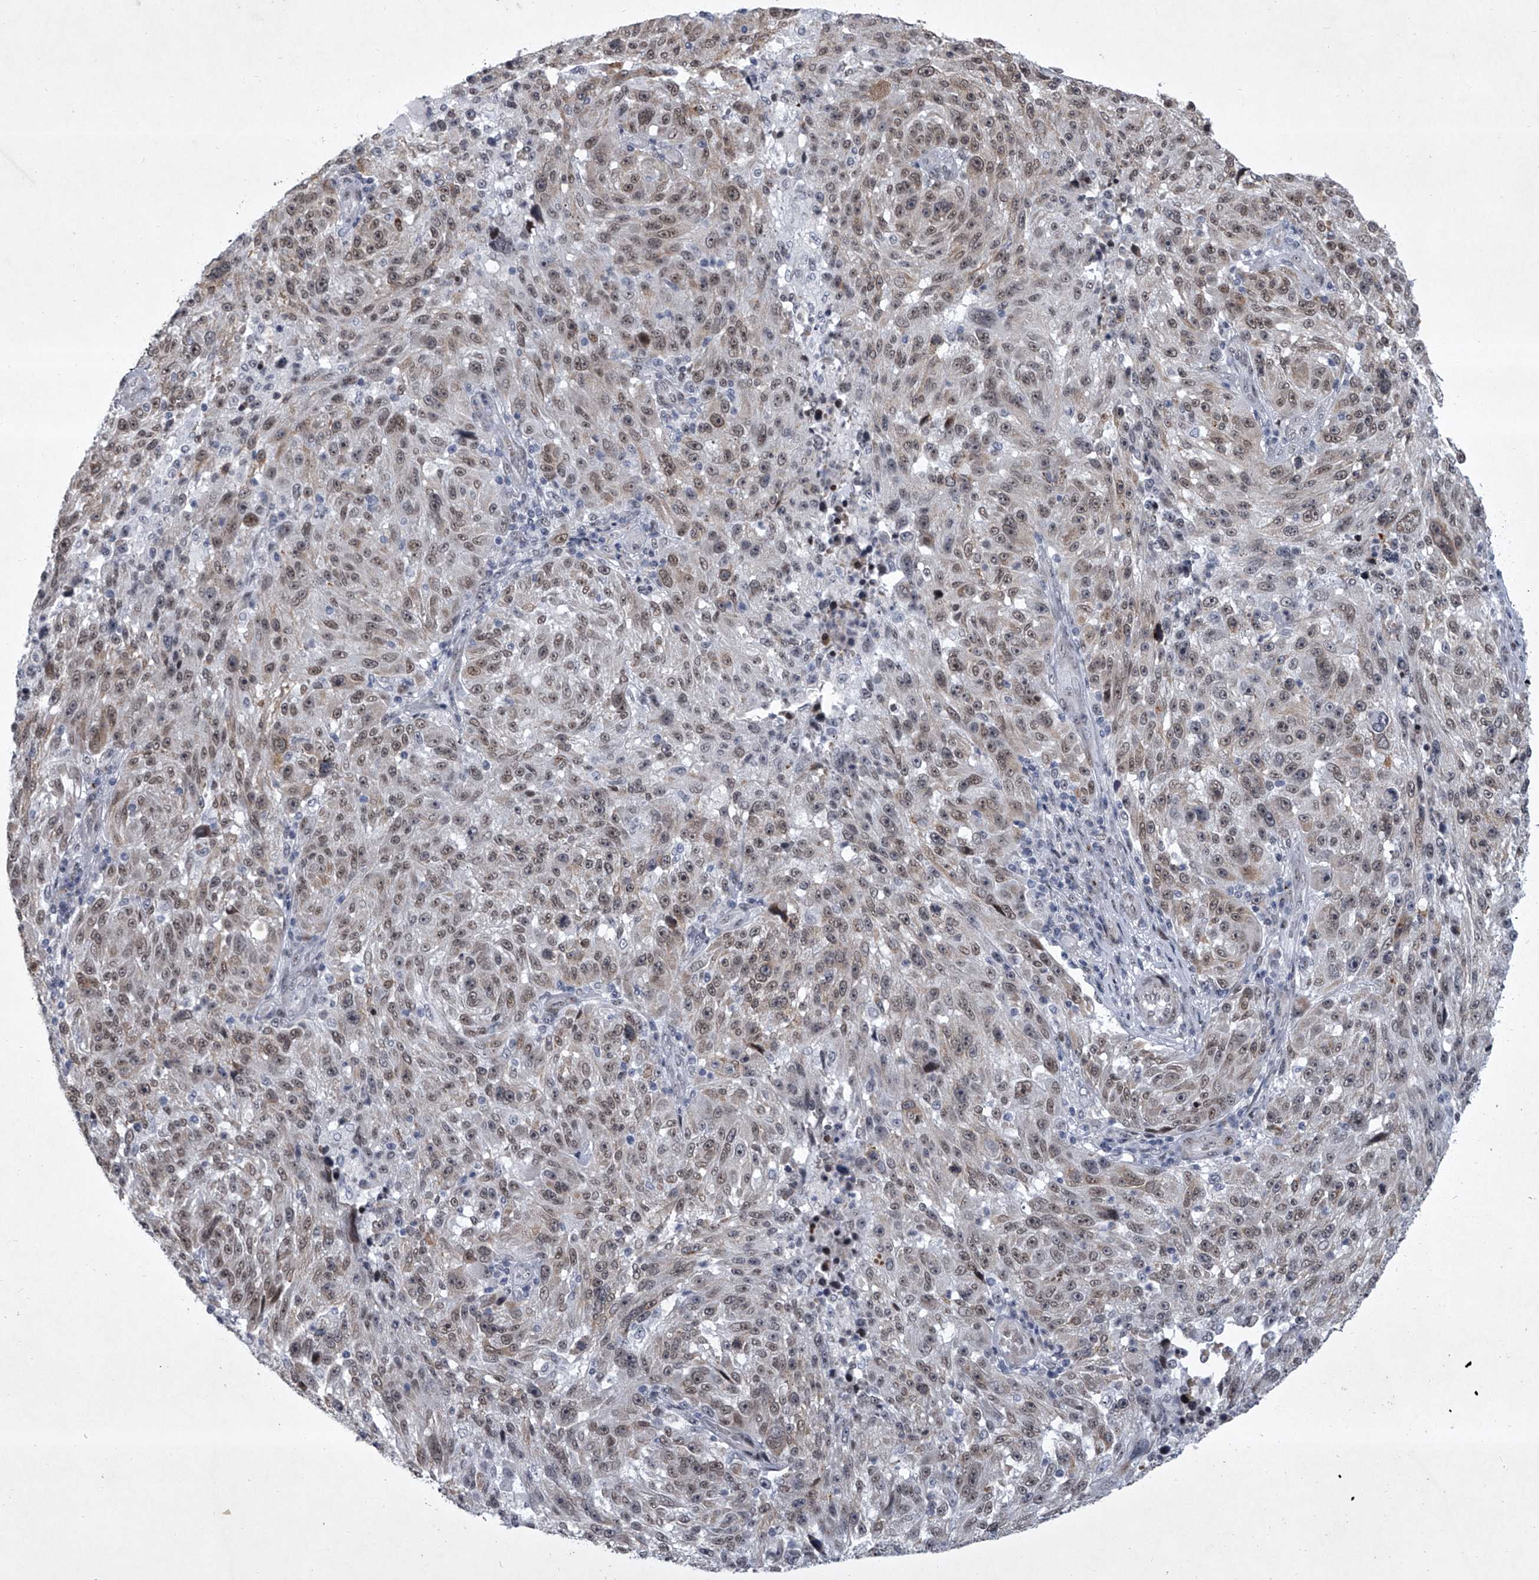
{"staining": {"intensity": "weak", "quantity": "25%-75%", "location": "cytoplasmic/membranous,nuclear"}, "tissue": "melanoma", "cell_type": "Tumor cells", "image_type": "cancer", "snomed": [{"axis": "morphology", "description": "Malignant melanoma, NOS"}, {"axis": "topography", "description": "Skin"}], "caption": "The micrograph displays immunohistochemical staining of melanoma. There is weak cytoplasmic/membranous and nuclear staining is seen in approximately 25%-75% of tumor cells.", "gene": "MLLT1", "patient": {"sex": "male", "age": 53}}